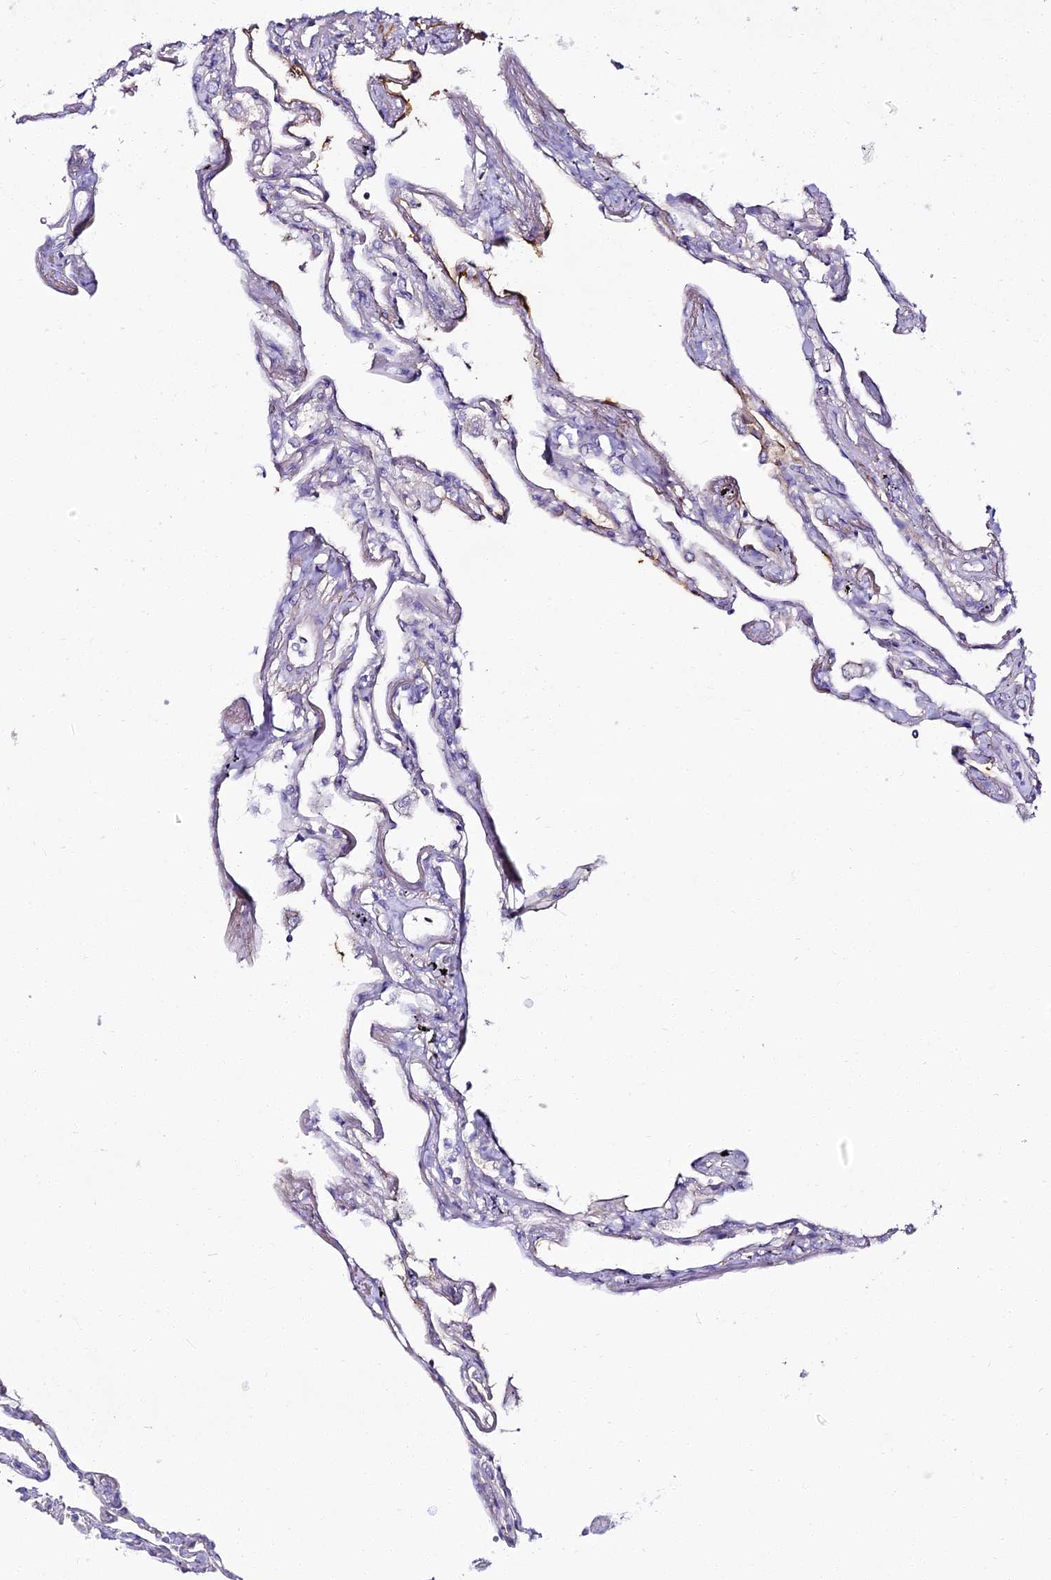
{"staining": {"intensity": "negative", "quantity": "none", "location": "none"}, "tissue": "lung", "cell_type": "Alveolar cells", "image_type": "normal", "snomed": [{"axis": "morphology", "description": "Normal tissue, NOS"}, {"axis": "topography", "description": "Lung"}], "caption": "Protein analysis of benign lung reveals no significant staining in alveolar cells.", "gene": "ALPG", "patient": {"sex": "female", "age": 67}}